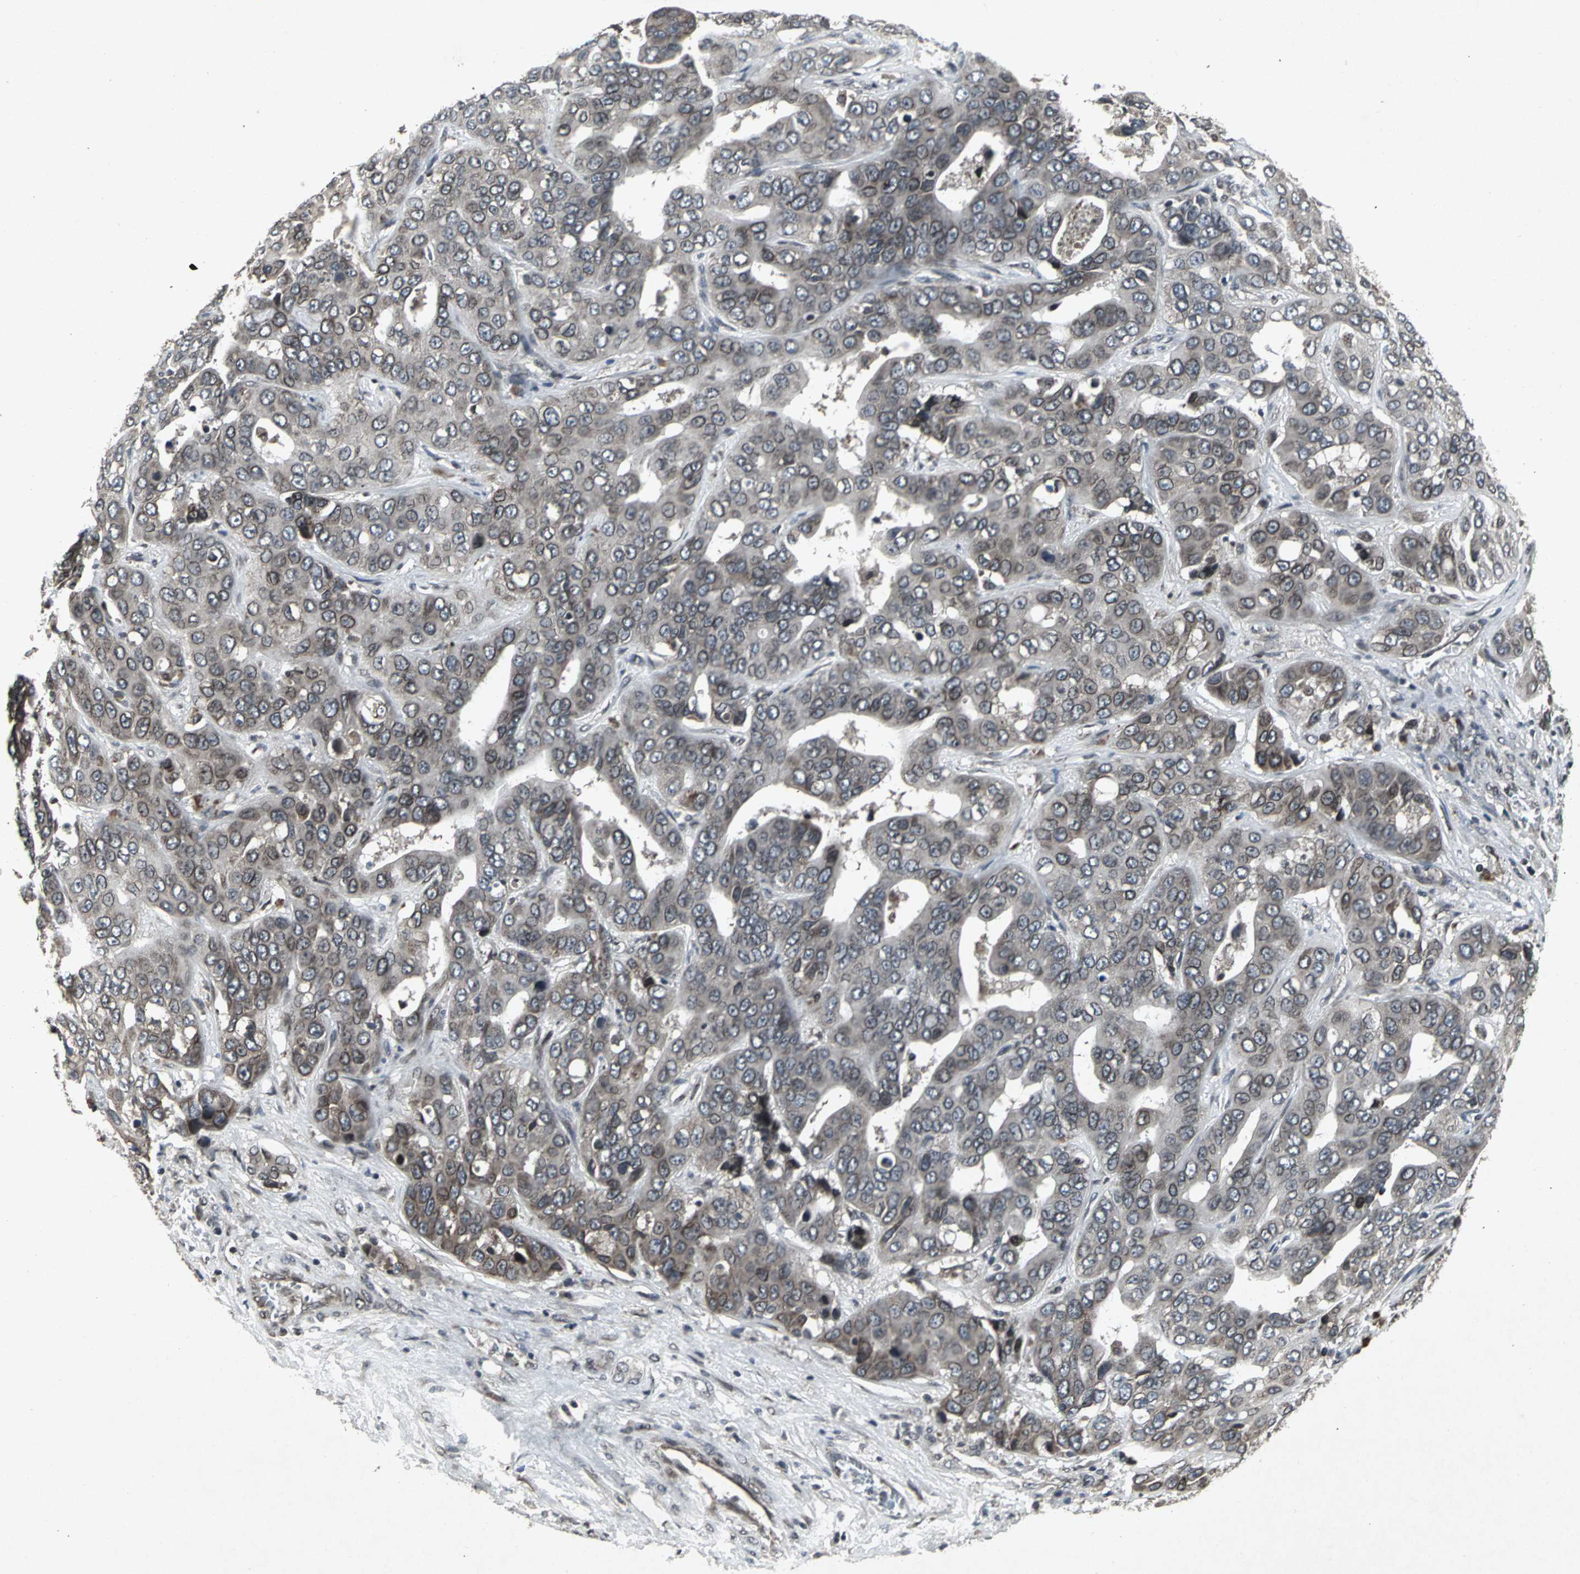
{"staining": {"intensity": "moderate", "quantity": "25%-75%", "location": "cytoplasmic/membranous,nuclear"}, "tissue": "liver cancer", "cell_type": "Tumor cells", "image_type": "cancer", "snomed": [{"axis": "morphology", "description": "Cholangiocarcinoma"}, {"axis": "topography", "description": "Liver"}], "caption": "Human liver cancer (cholangiocarcinoma) stained with a brown dye displays moderate cytoplasmic/membranous and nuclear positive positivity in about 25%-75% of tumor cells.", "gene": "SH2B3", "patient": {"sex": "female", "age": 52}}